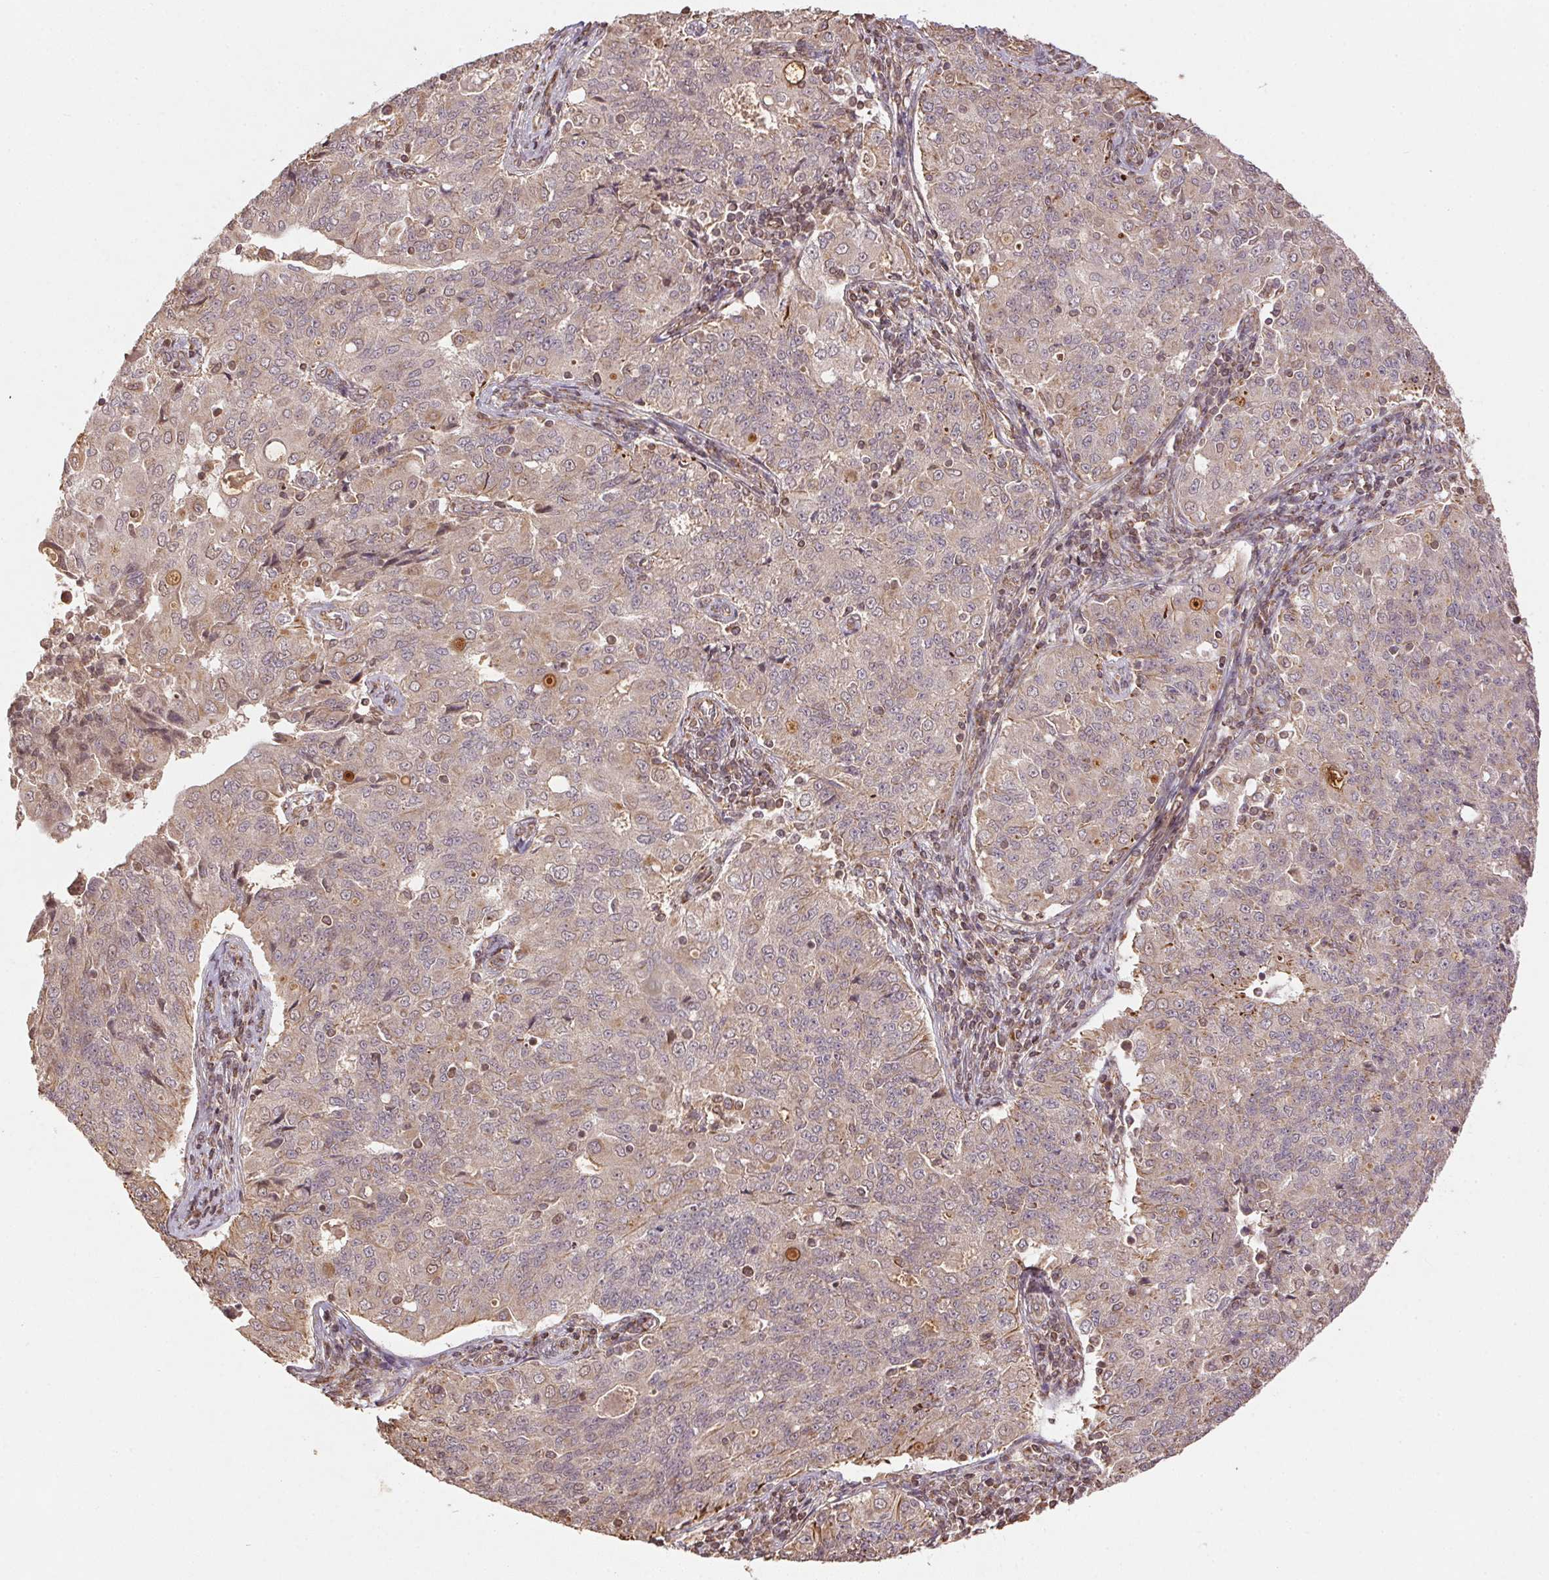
{"staining": {"intensity": "weak", "quantity": "<25%", "location": "cytoplasmic/membranous"}, "tissue": "endometrial cancer", "cell_type": "Tumor cells", "image_type": "cancer", "snomed": [{"axis": "morphology", "description": "Adenocarcinoma, NOS"}, {"axis": "topography", "description": "Endometrium"}], "caption": "Immunohistochemistry (IHC) histopathology image of neoplastic tissue: human endometrial adenocarcinoma stained with DAB (3,3'-diaminobenzidine) reveals no significant protein staining in tumor cells.", "gene": "SPRED2", "patient": {"sex": "female", "age": 43}}